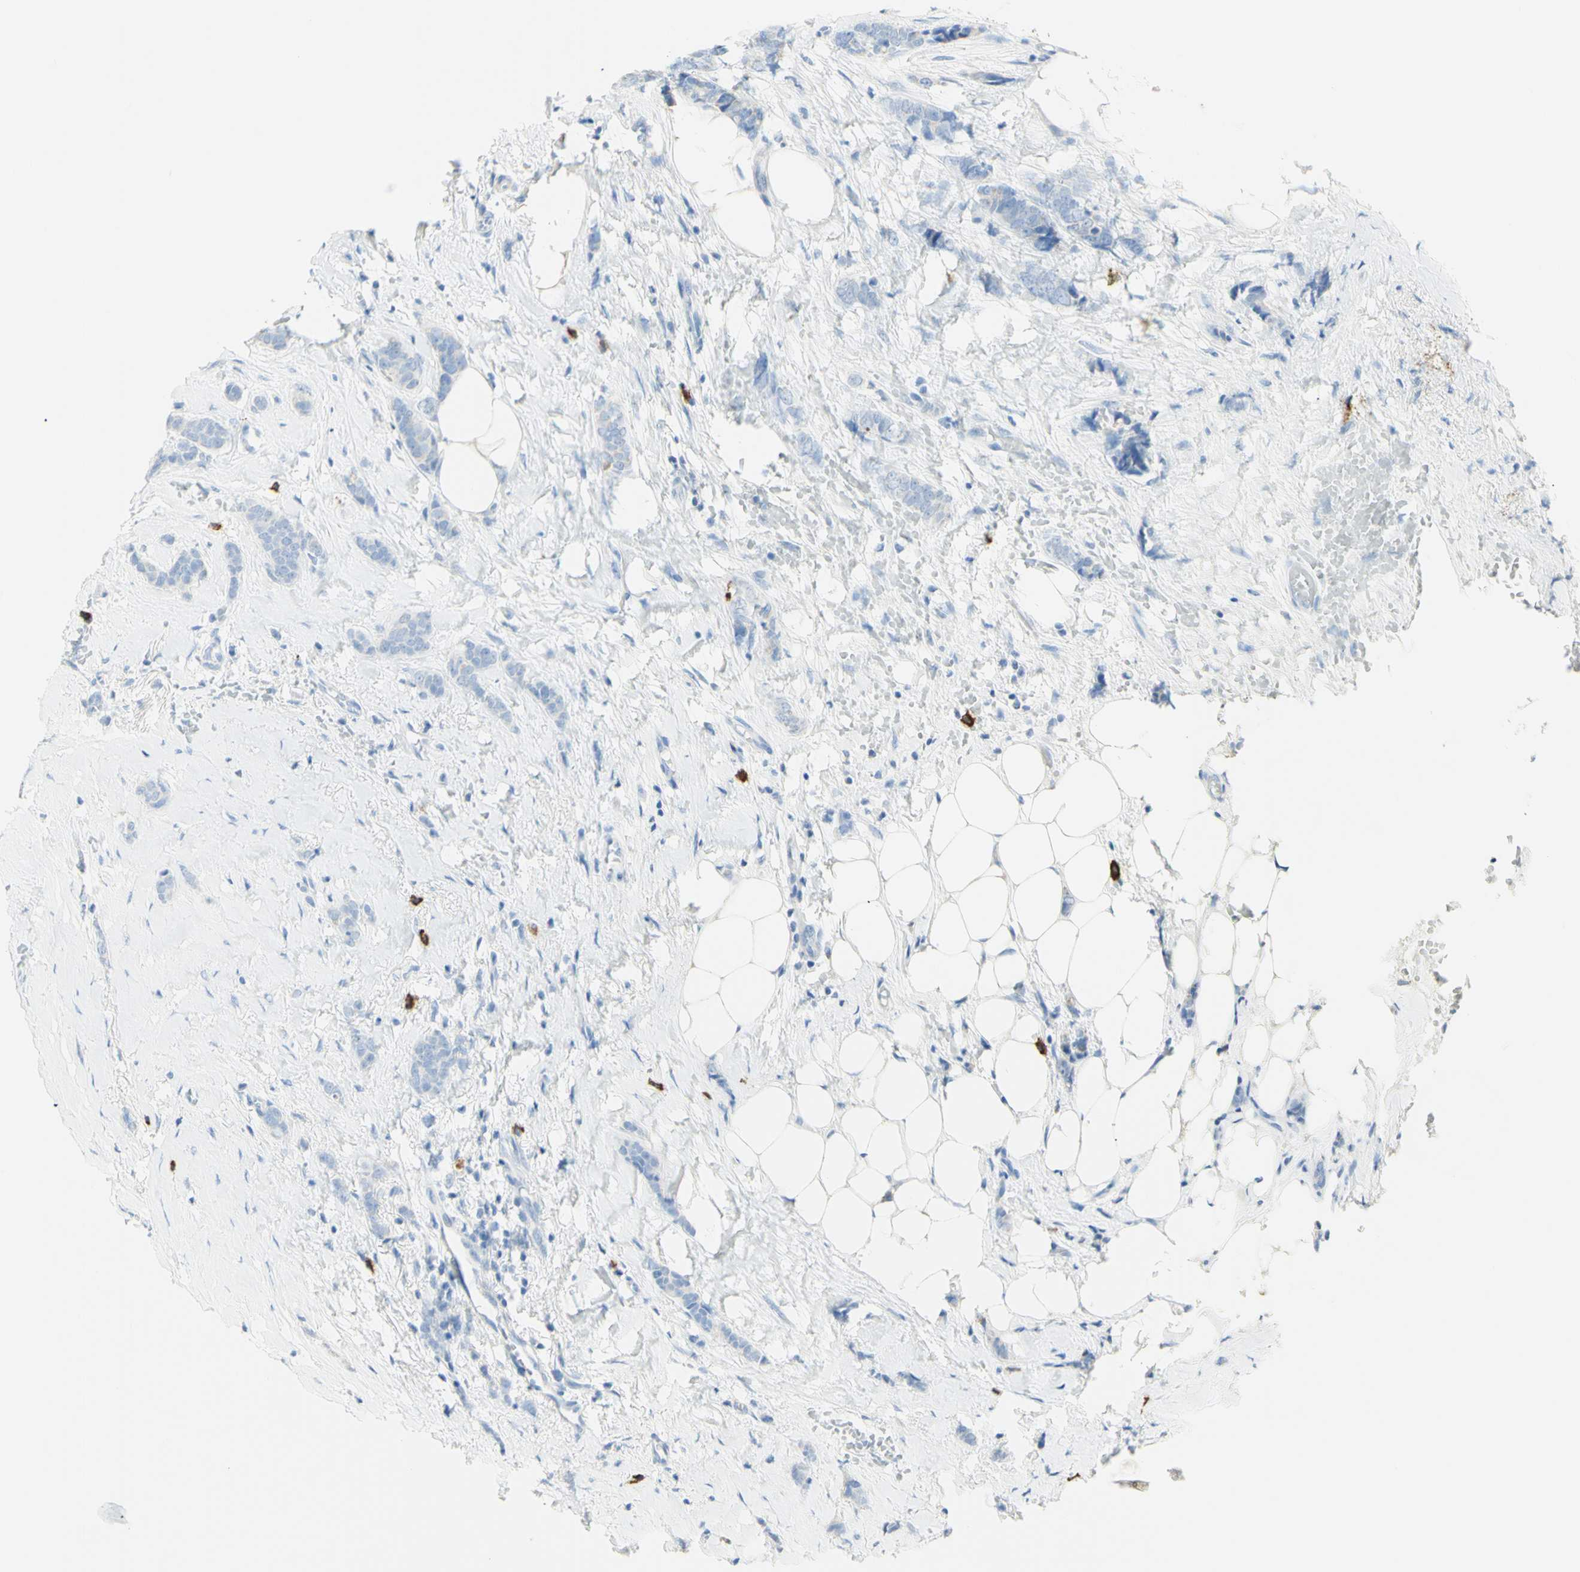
{"staining": {"intensity": "negative", "quantity": "none", "location": "none"}, "tissue": "breast cancer", "cell_type": "Tumor cells", "image_type": "cancer", "snomed": [{"axis": "morphology", "description": "Lobular carcinoma"}, {"axis": "topography", "description": "Skin"}, {"axis": "topography", "description": "Breast"}], "caption": "Immunohistochemistry photomicrograph of human breast cancer (lobular carcinoma) stained for a protein (brown), which displays no expression in tumor cells. (DAB (3,3'-diaminobenzidine) IHC visualized using brightfield microscopy, high magnification).", "gene": "LETM1", "patient": {"sex": "female", "age": 46}}